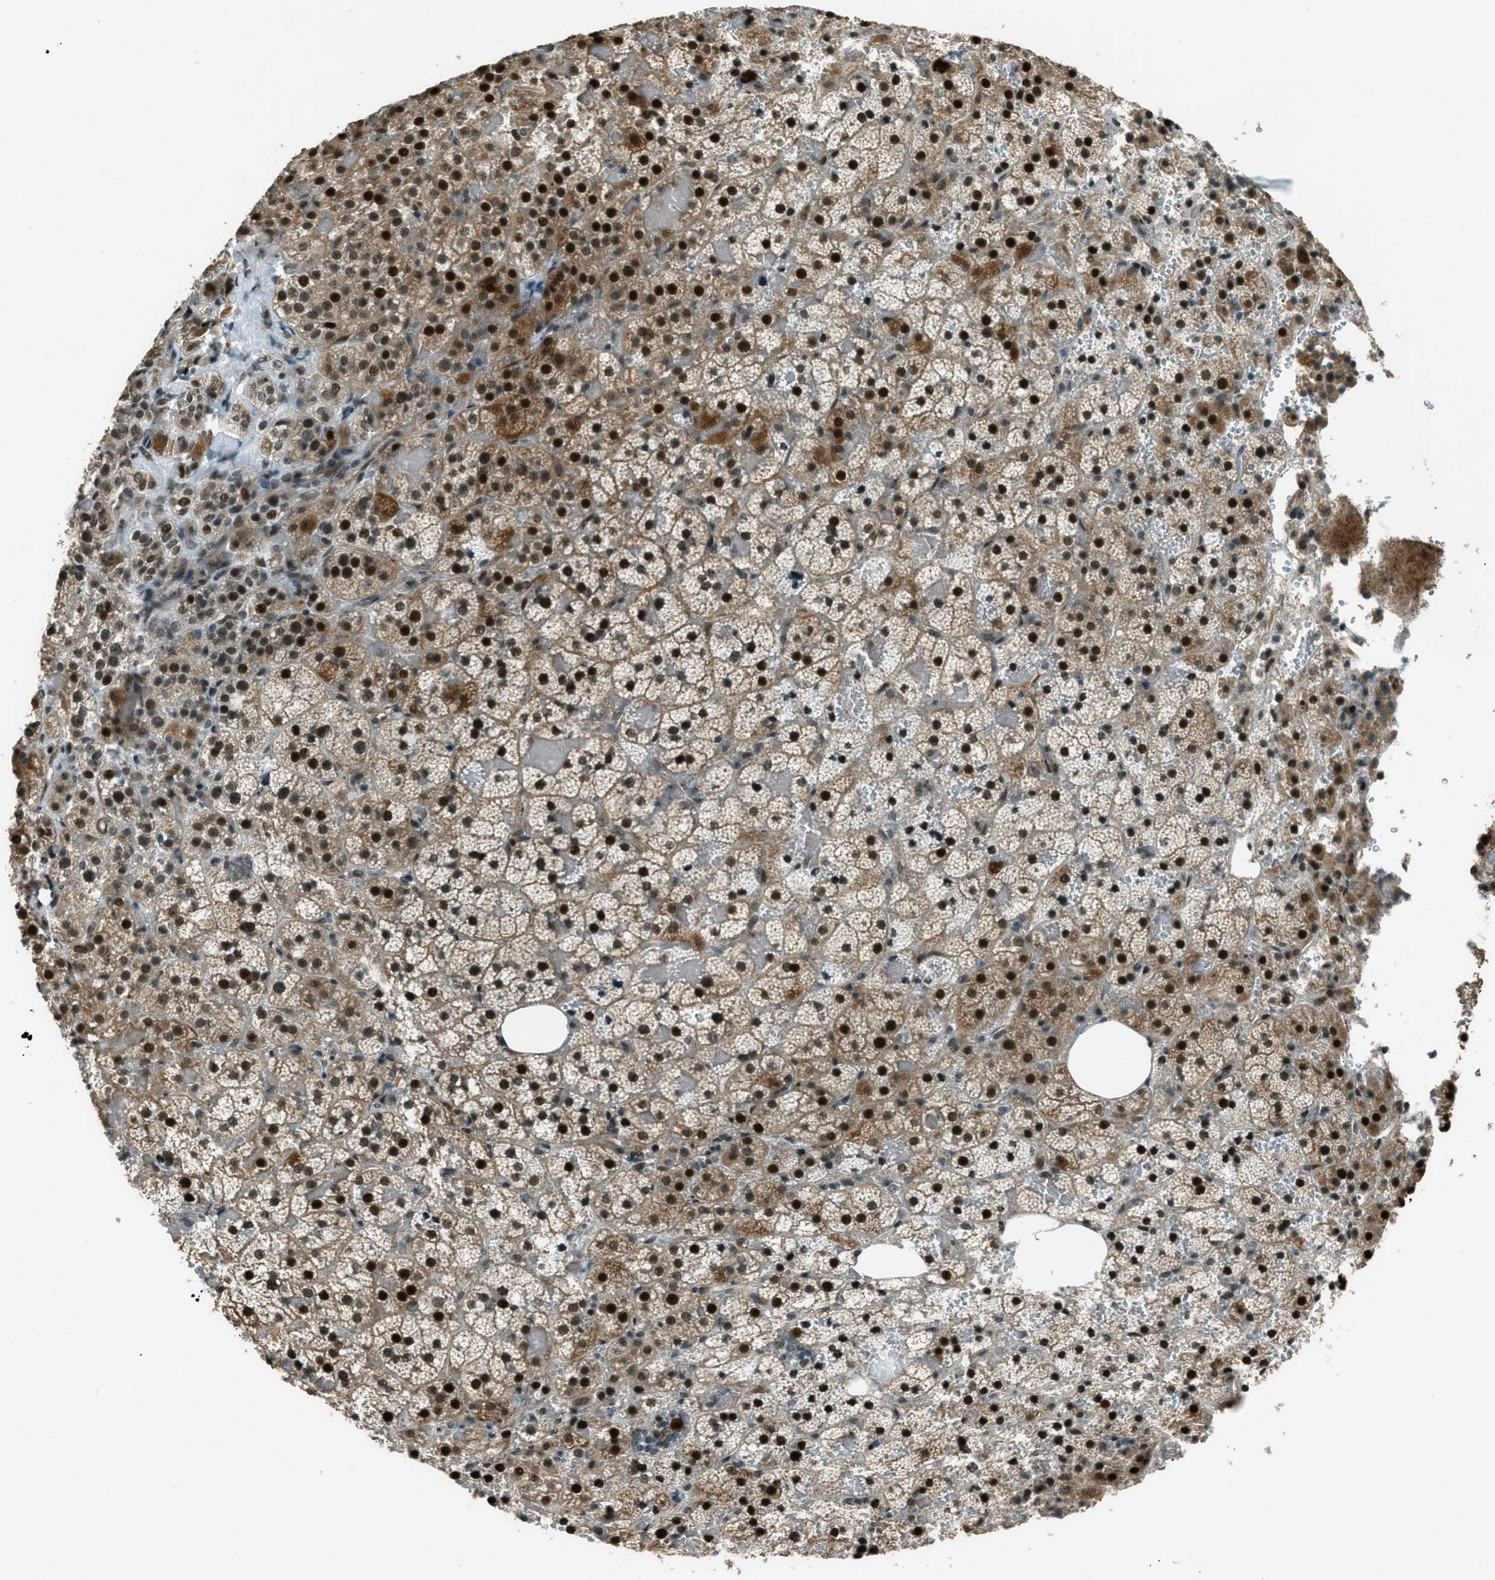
{"staining": {"intensity": "strong", "quantity": ">75%", "location": "cytoplasmic/membranous,nuclear"}, "tissue": "adrenal gland", "cell_type": "Glandular cells", "image_type": "normal", "snomed": [{"axis": "morphology", "description": "Normal tissue, NOS"}, {"axis": "topography", "description": "Adrenal gland"}], "caption": "Immunohistochemical staining of unremarkable adrenal gland exhibits high levels of strong cytoplasmic/membranous,nuclear positivity in about >75% of glandular cells.", "gene": "TARDBP", "patient": {"sex": "female", "age": 59}}